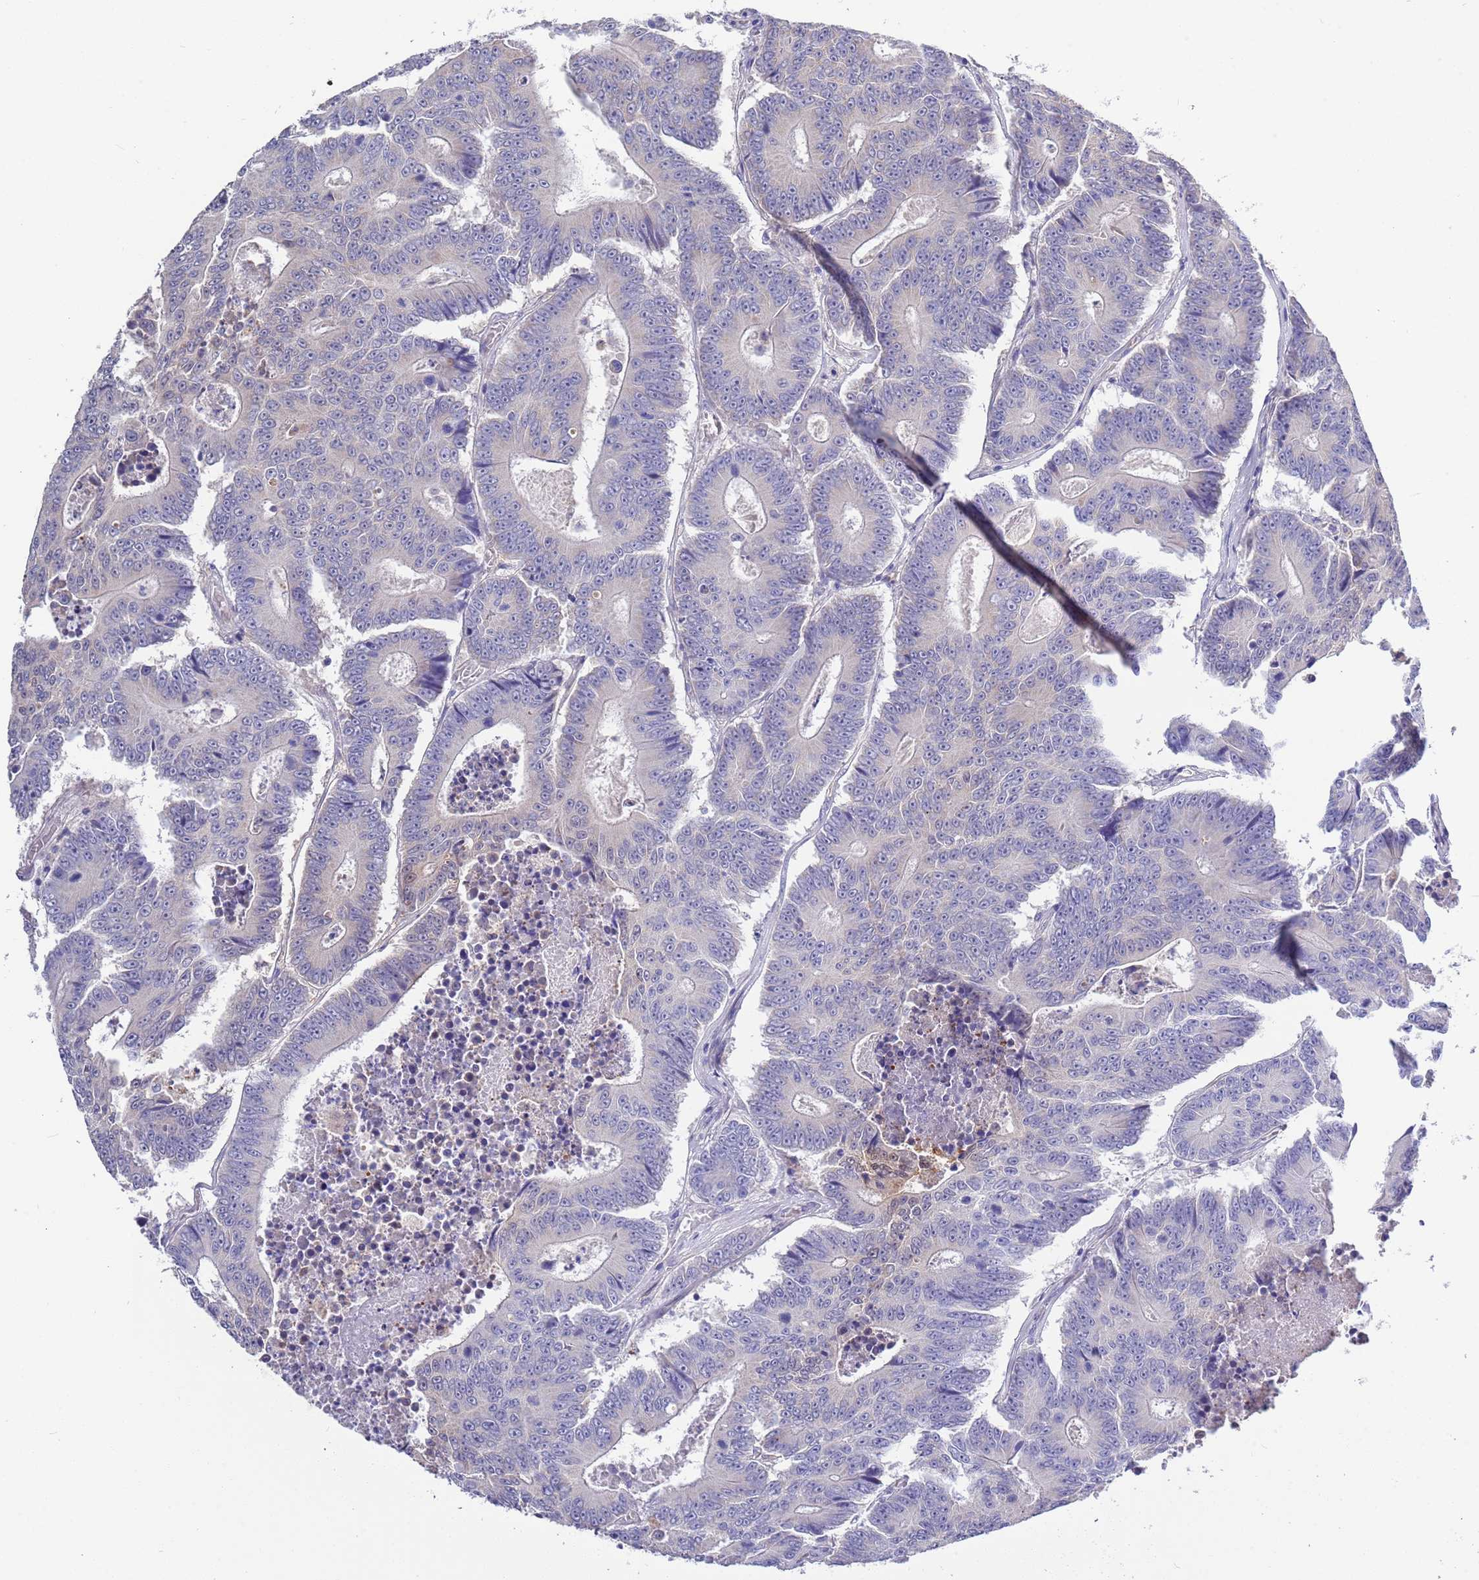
{"staining": {"intensity": "negative", "quantity": "none", "location": "none"}, "tissue": "colorectal cancer", "cell_type": "Tumor cells", "image_type": "cancer", "snomed": [{"axis": "morphology", "description": "Adenocarcinoma, NOS"}, {"axis": "topography", "description": "Colon"}], "caption": "Immunohistochemistry histopathology image of colorectal cancer stained for a protein (brown), which demonstrates no staining in tumor cells. The staining is performed using DAB brown chromogen with nuclei counter-stained in using hematoxylin.", "gene": "BRMS1L", "patient": {"sex": "male", "age": 83}}